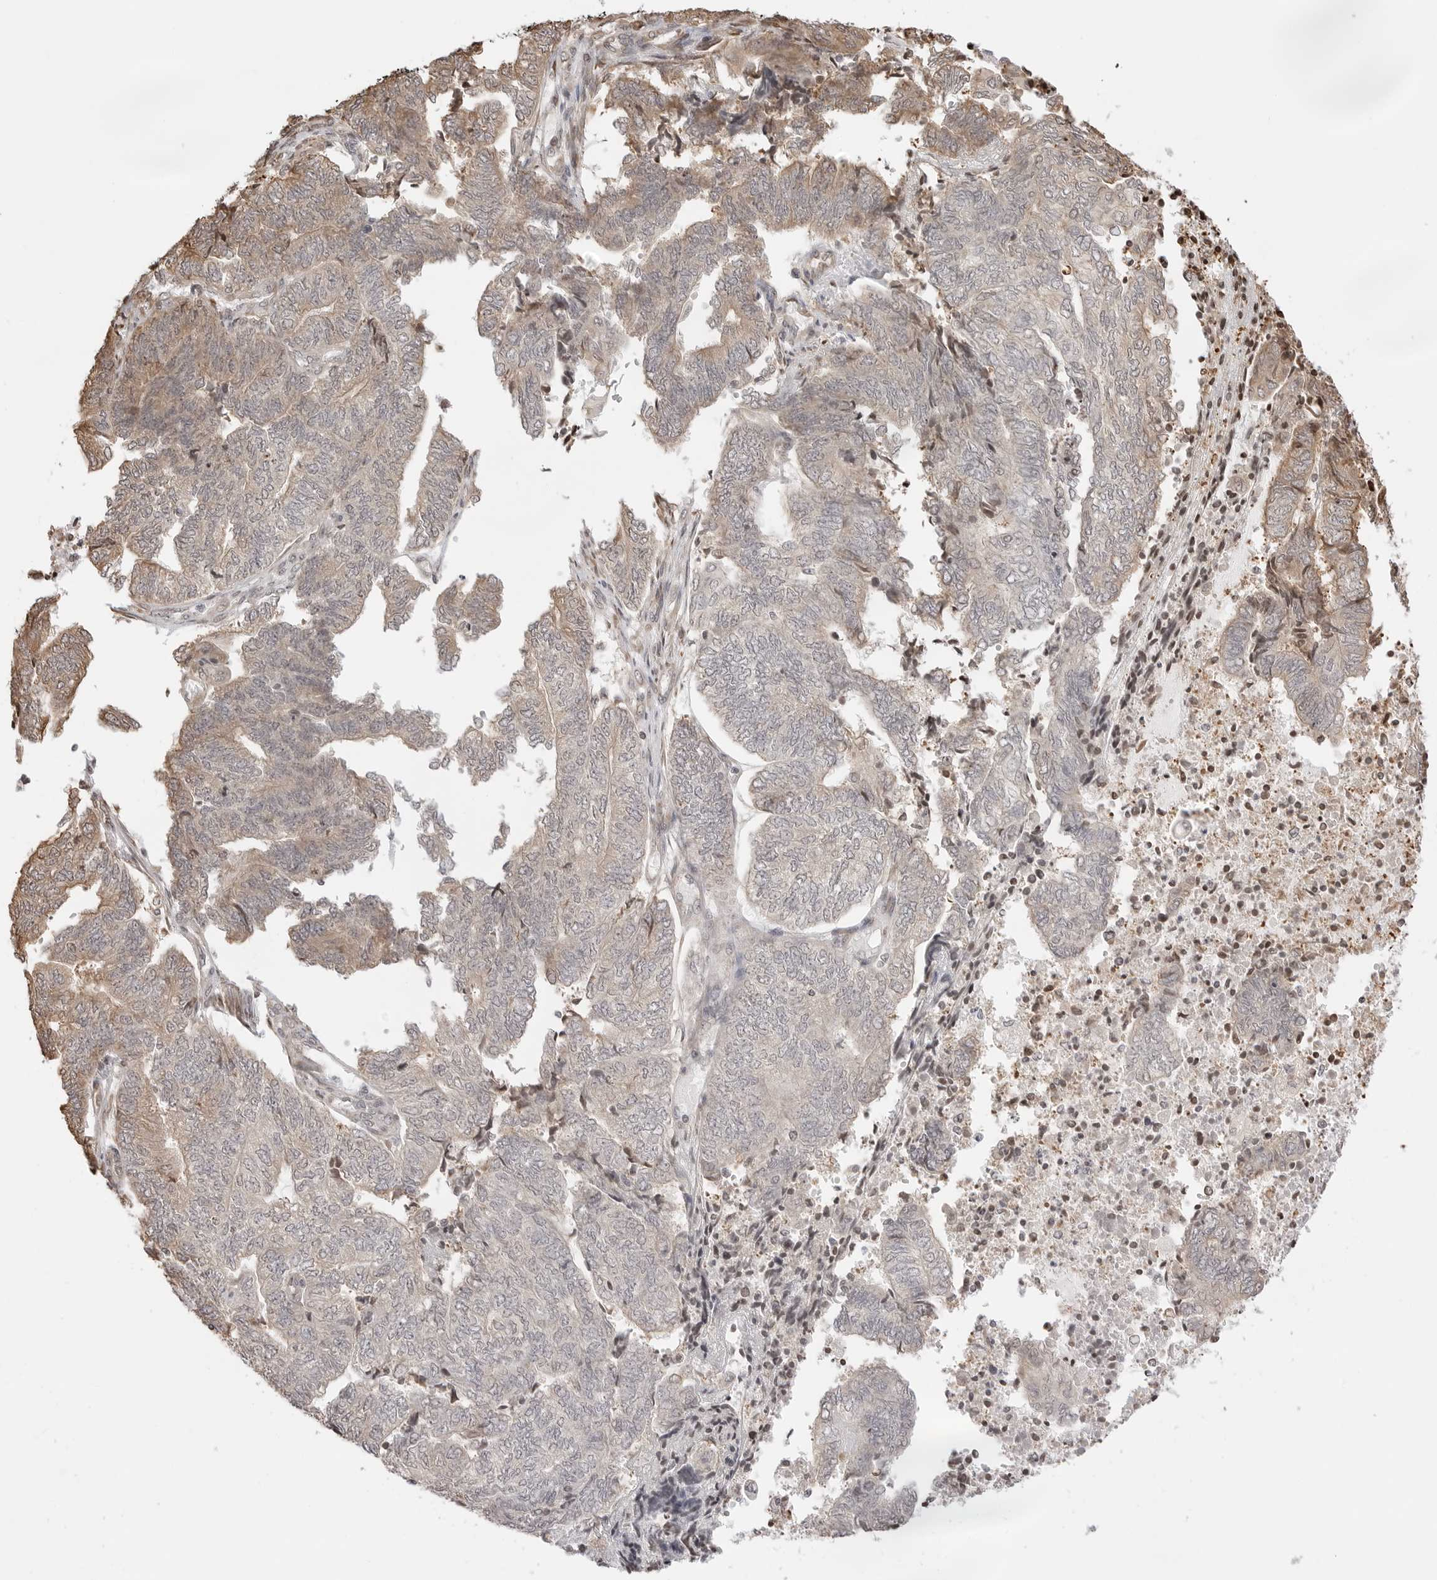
{"staining": {"intensity": "weak", "quantity": "<25%", "location": "cytoplasmic/membranous"}, "tissue": "endometrial cancer", "cell_type": "Tumor cells", "image_type": "cancer", "snomed": [{"axis": "morphology", "description": "Adenocarcinoma, NOS"}, {"axis": "topography", "description": "Uterus"}, {"axis": "topography", "description": "Endometrium"}], "caption": "An image of human adenocarcinoma (endometrial) is negative for staining in tumor cells.", "gene": "FKBP14", "patient": {"sex": "female", "age": 70}}